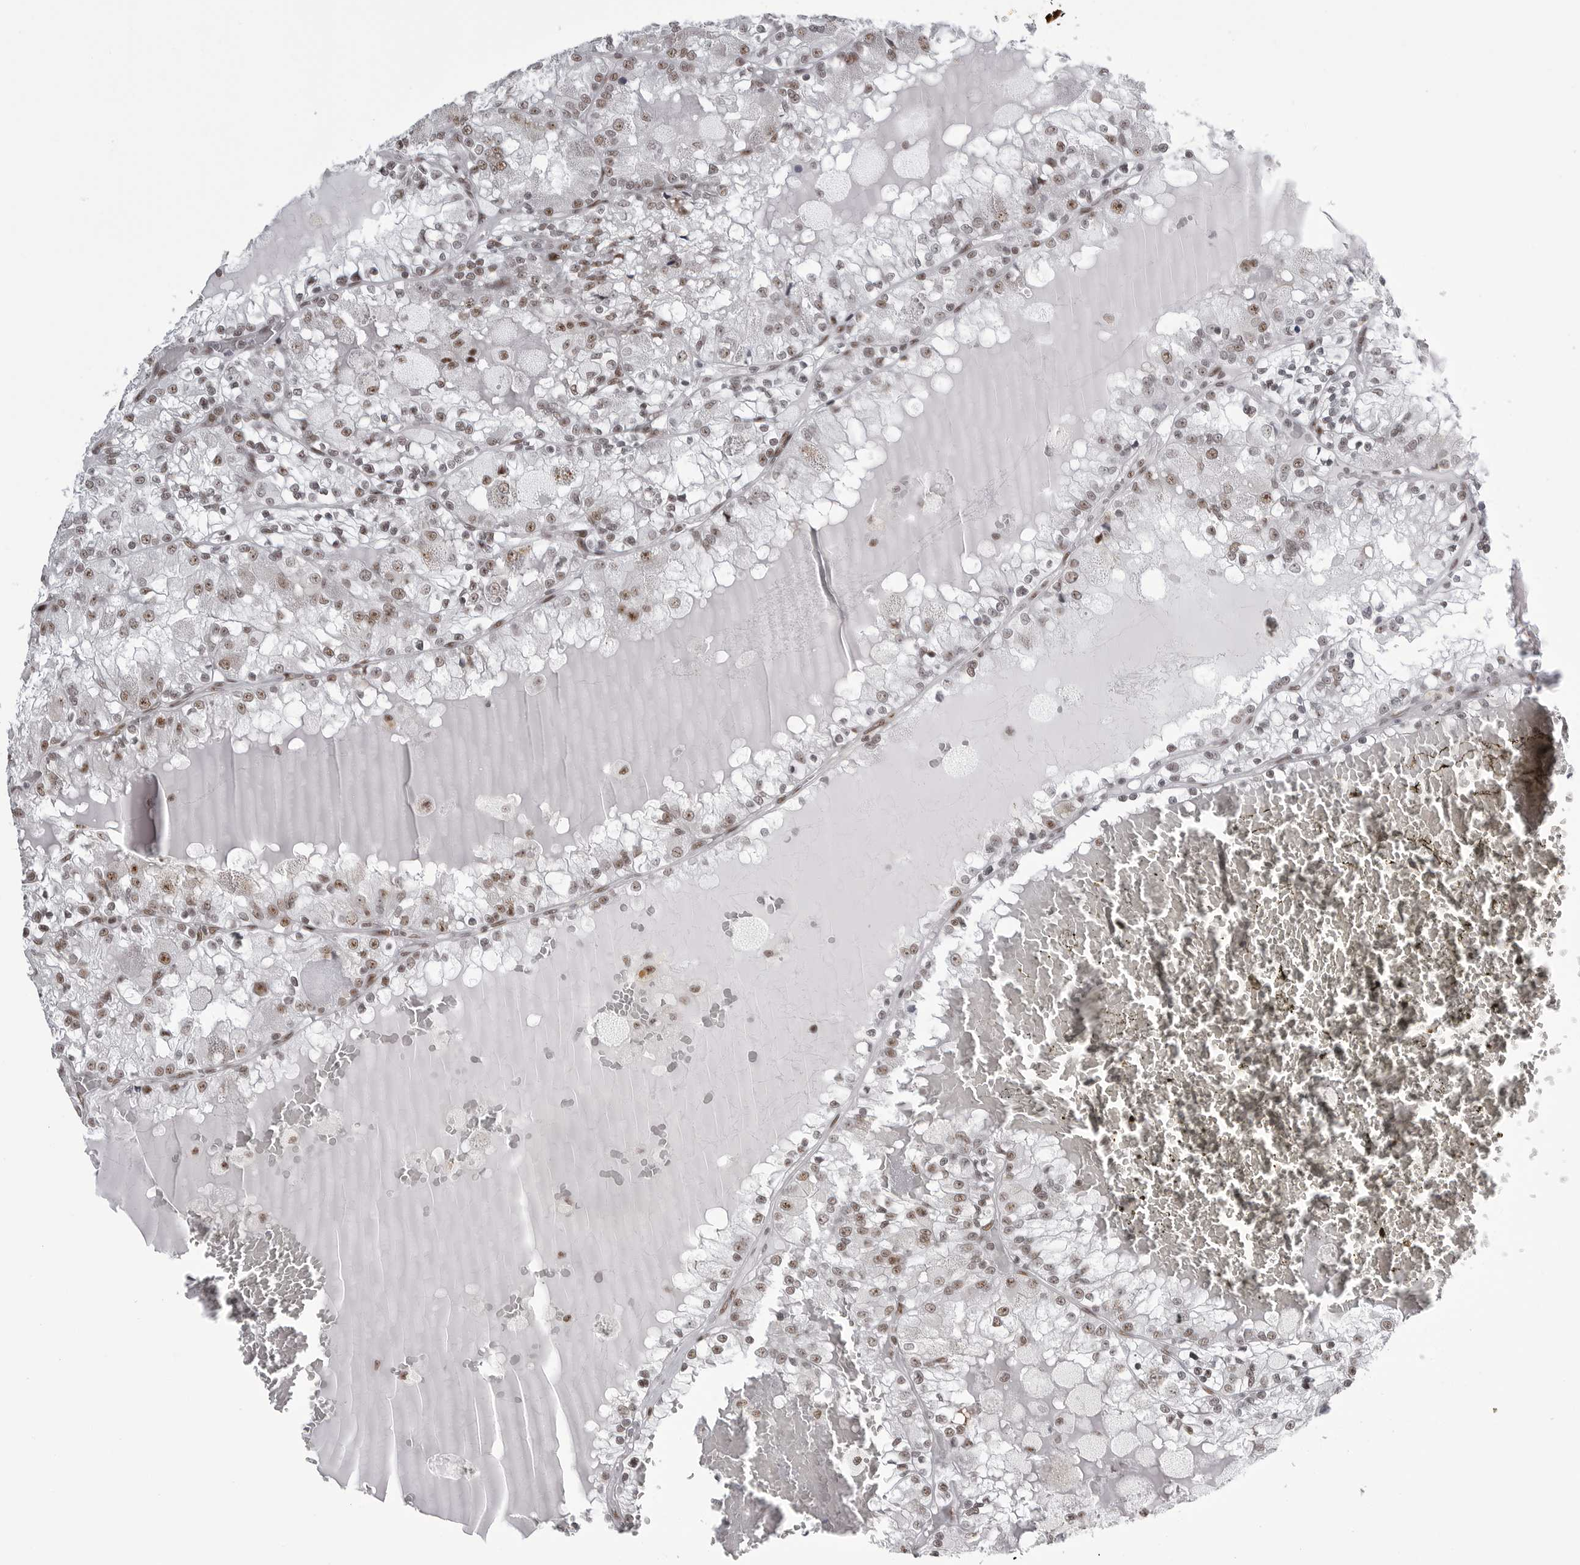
{"staining": {"intensity": "moderate", "quantity": "<25%", "location": "nuclear"}, "tissue": "renal cancer", "cell_type": "Tumor cells", "image_type": "cancer", "snomed": [{"axis": "morphology", "description": "Adenocarcinoma, NOS"}, {"axis": "topography", "description": "Kidney"}], "caption": "Immunohistochemistry (IHC) photomicrograph of neoplastic tissue: renal cancer (adenocarcinoma) stained using immunohistochemistry (IHC) demonstrates low levels of moderate protein expression localized specifically in the nuclear of tumor cells, appearing as a nuclear brown color.", "gene": "WRAP53", "patient": {"sex": "female", "age": 56}}